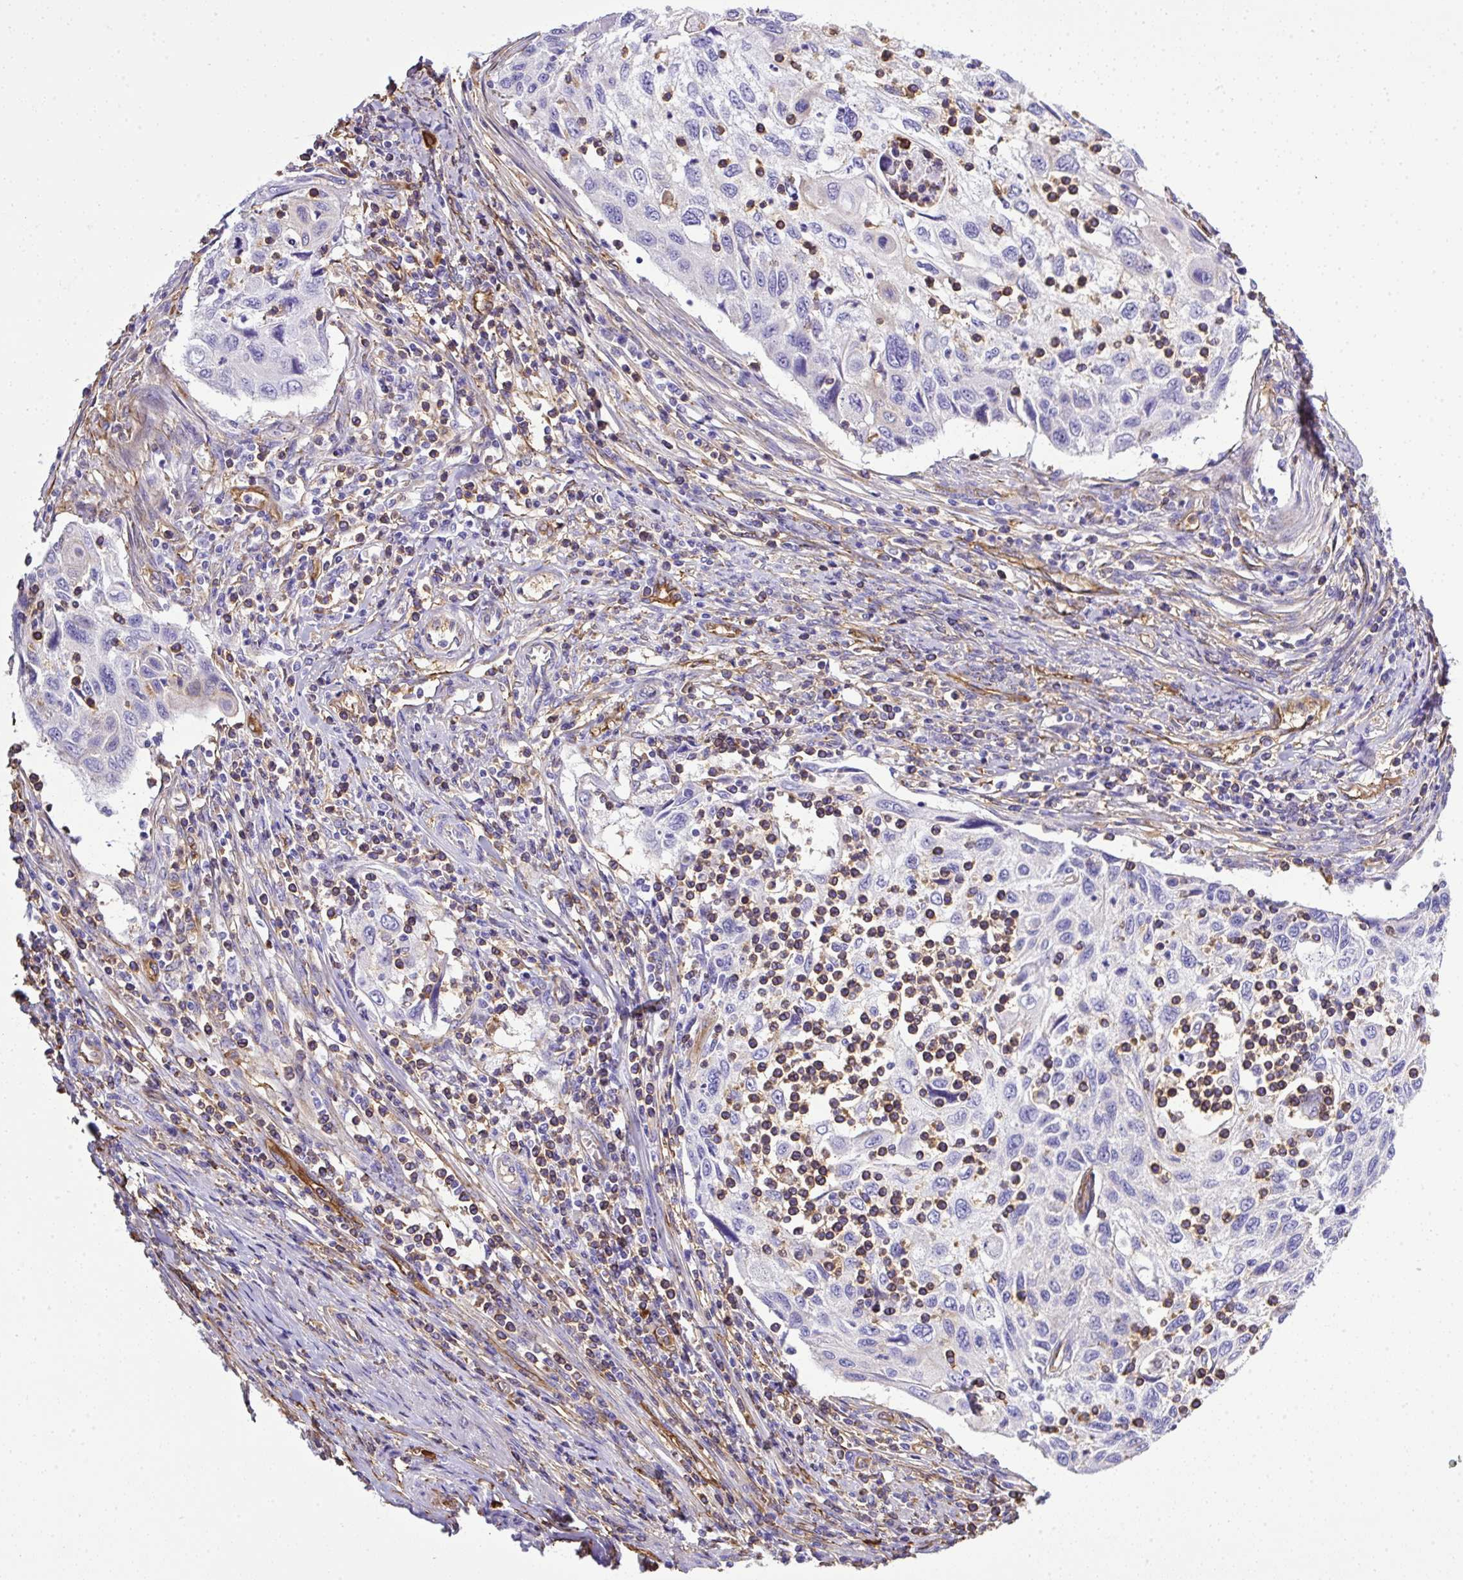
{"staining": {"intensity": "negative", "quantity": "none", "location": "none"}, "tissue": "cervical cancer", "cell_type": "Tumor cells", "image_type": "cancer", "snomed": [{"axis": "morphology", "description": "Squamous cell carcinoma, NOS"}, {"axis": "topography", "description": "Cervix"}], "caption": "A photomicrograph of human cervical cancer (squamous cell carcinoma) is negative for staining in tumor cells.", "gene": "MAGEB5", "patient": {"sex": "female", "age": 70}}